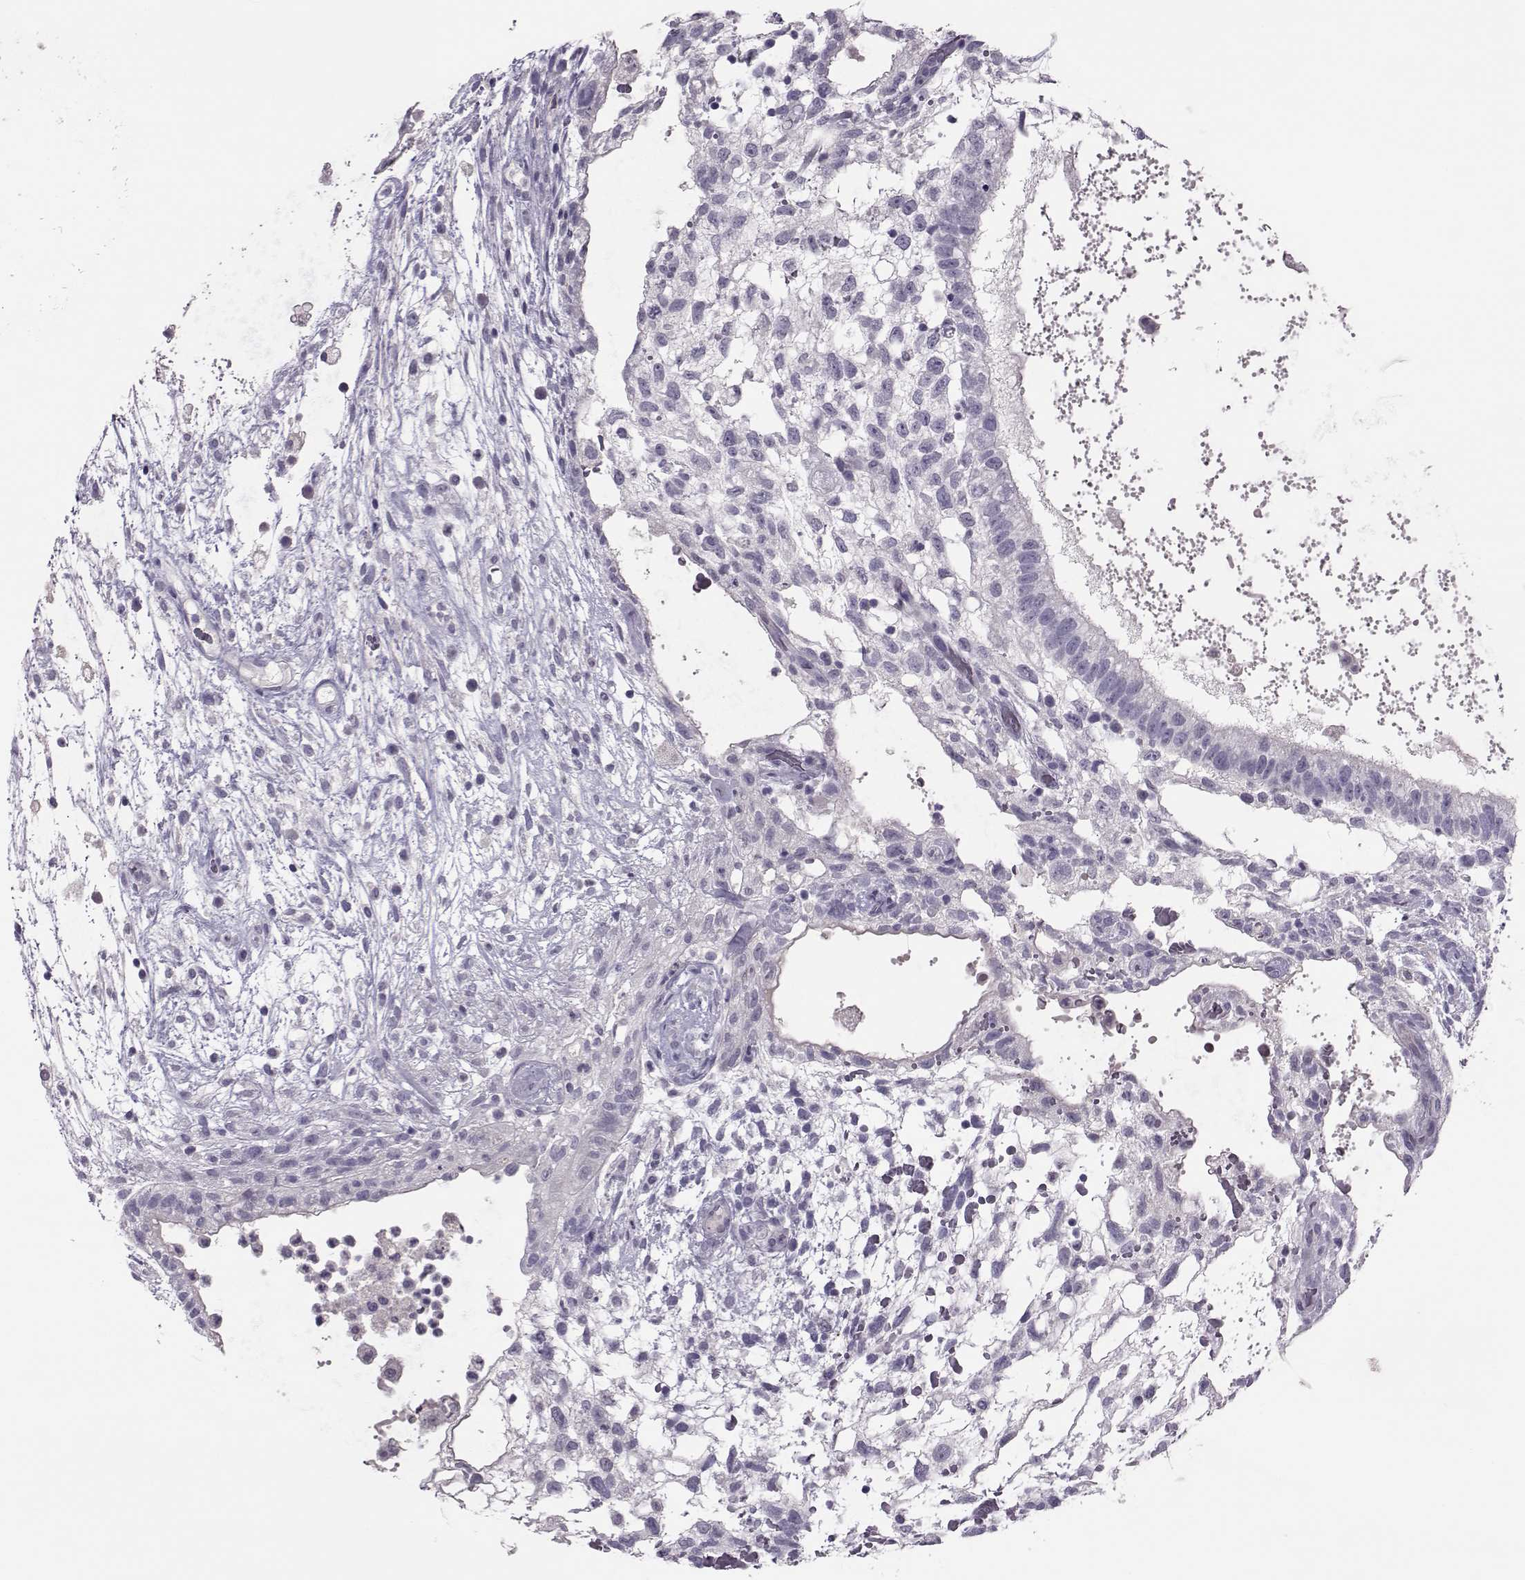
{"staining": {"intensity": "negative", "quantity": "none", "location": "none"}, "tissue": "testis cancer", "cell_type": "Tumor cells", "image_type": "cancer", "snomed": [{"axis": "morphology", "description": "Normal tissue, NOS"}, {"axis": "morphology", "description": "Carcinoma, Embryonal, NOS"}, {"axis": "topography", "description": "Testis"}], "caption": "There is no significant expression in tumor cells of testis cancer.", "gene": "ASRGL1", "patient": {"sex": "male", "age": 32}}